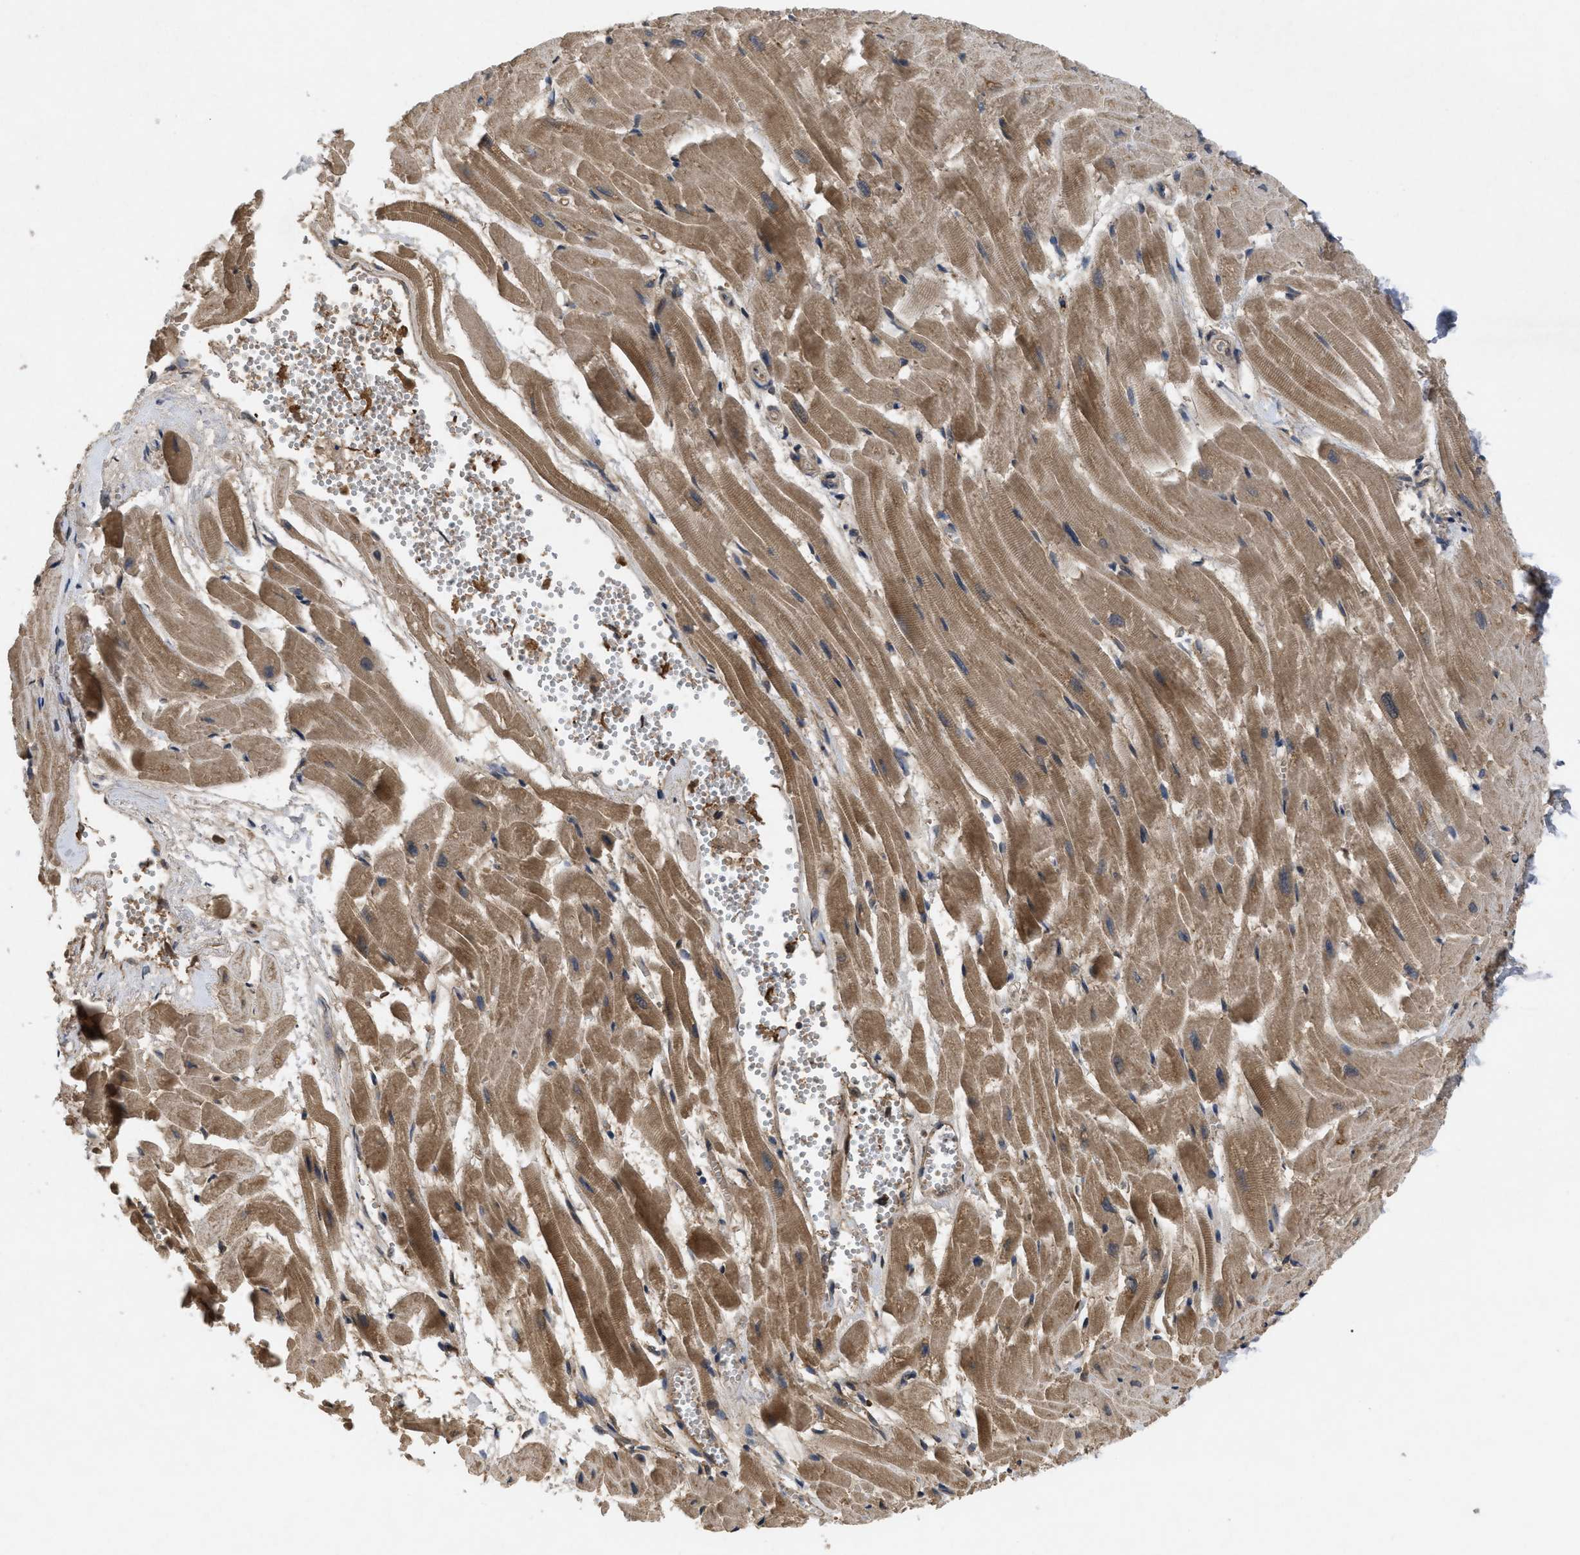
{"staining": {"intensity": "moderate", "quantity": ">75%", "location": "cytoplasmic/membranous"}, "tissue": "heart muscle", "cell_type": "Cardiomyocytes", "image_type": "normal", "snomed": [{"axis": "morphology", "description": "Normal tissue, NOS"}, {"axis": "topography", "description": "Heart"}], "caption": "Immunohistochemistry micrograph of normal heart muscle stained for a protein (brown), which displays medium levels of moderate cytoplasmic/membranous expression in approximately >75% of cardiomyocytes.", "gene": "RAB2A", "patient": {"sex": "female", "age": 19}}